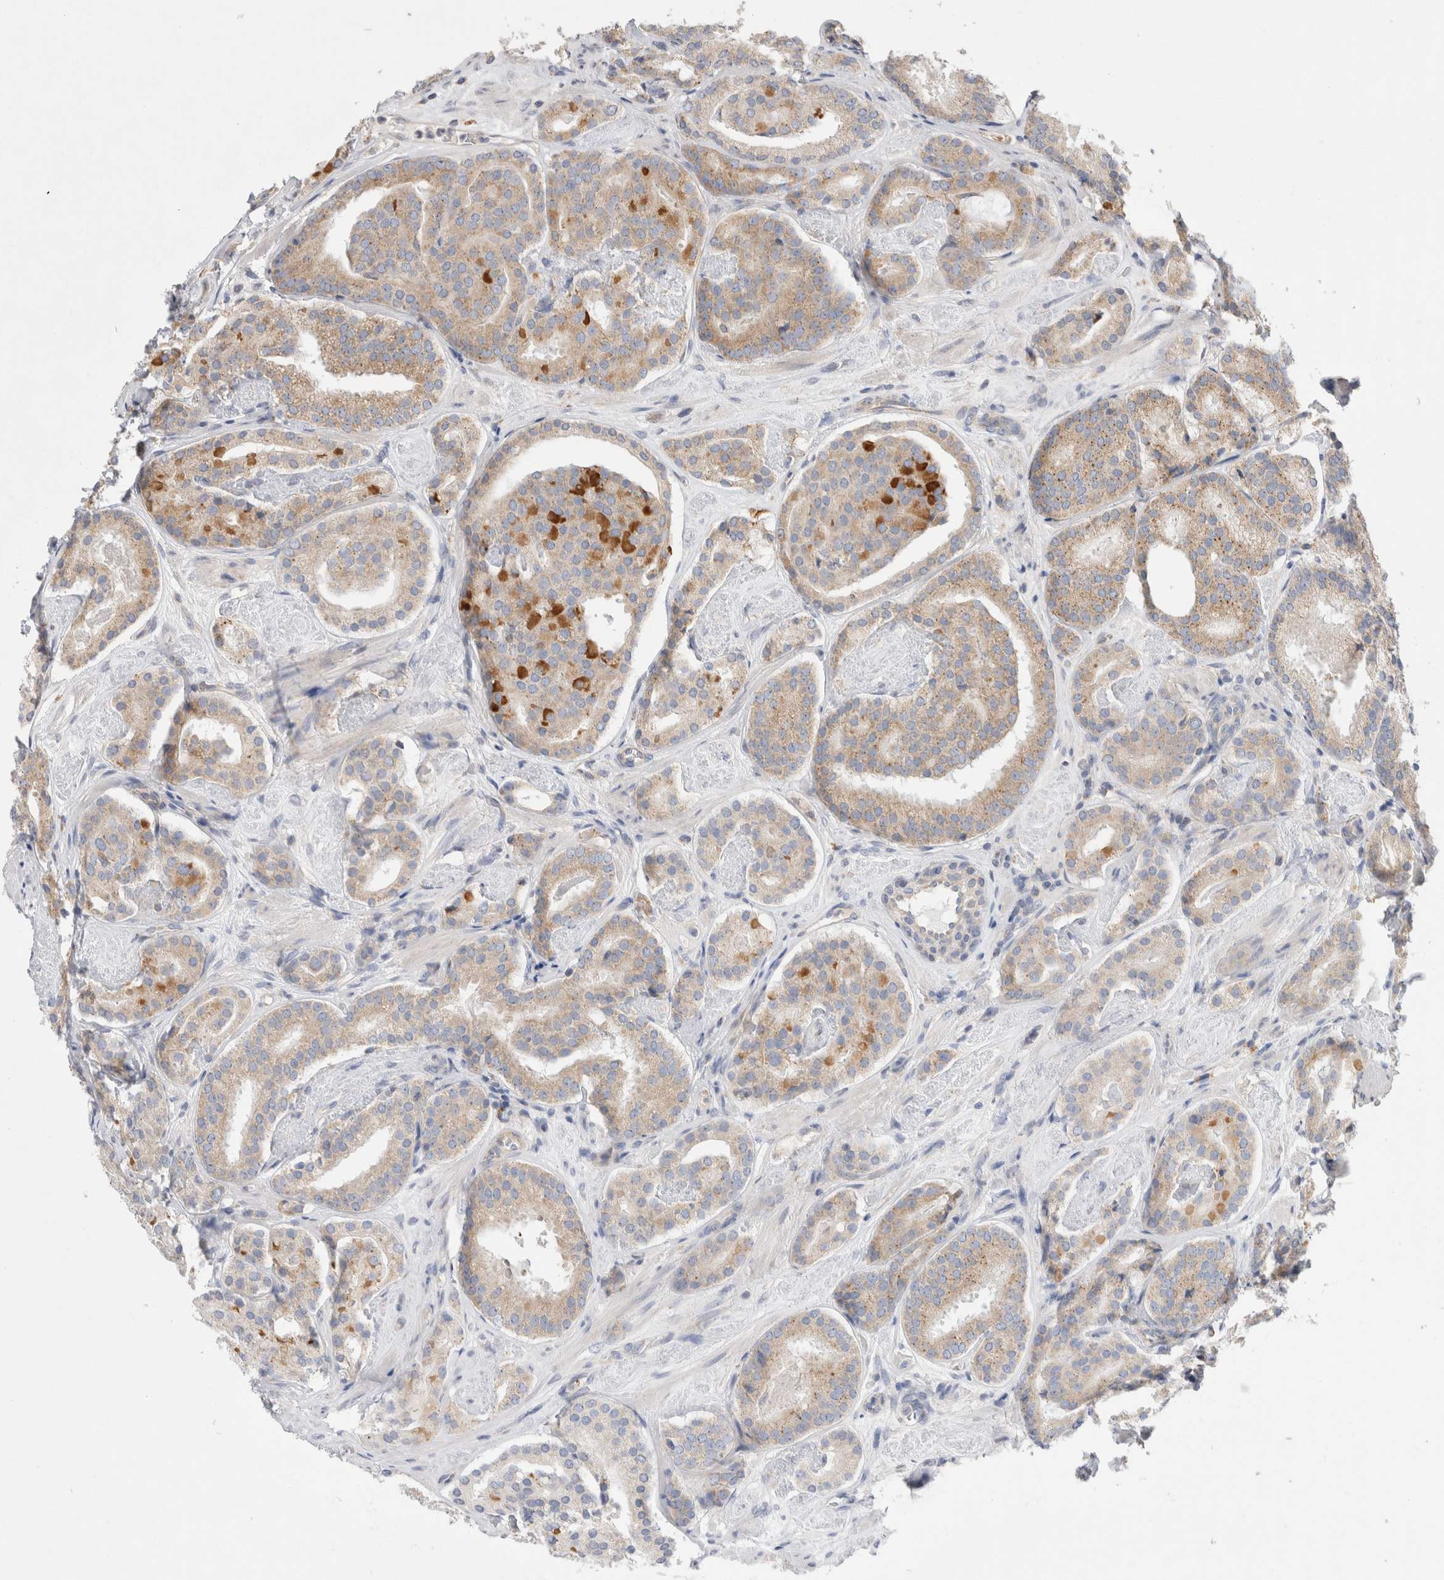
{"staining": {"intensity": "moderate", "quantity": ">75%", "location": "cytoplasmic/membranous"}, "tissue": "prostate cancer", "cell_type": "Tumor cells", "image_type": "cancer", "snomed": [{"axis": "morphology", "description": "Adenocarcinoma, Low grade"}, {"axis": "topography", "description": "Prostate"}], "caption": "Immunohistochemical staining of human prostate adenocarcinoma (low-grade) reveals medium levels of moderate cytoplasmic/membranous protein expression in about >75% of tumor cells.", "gene": "TBC1D16", "patient": {"sex": "male", "age": 69}}